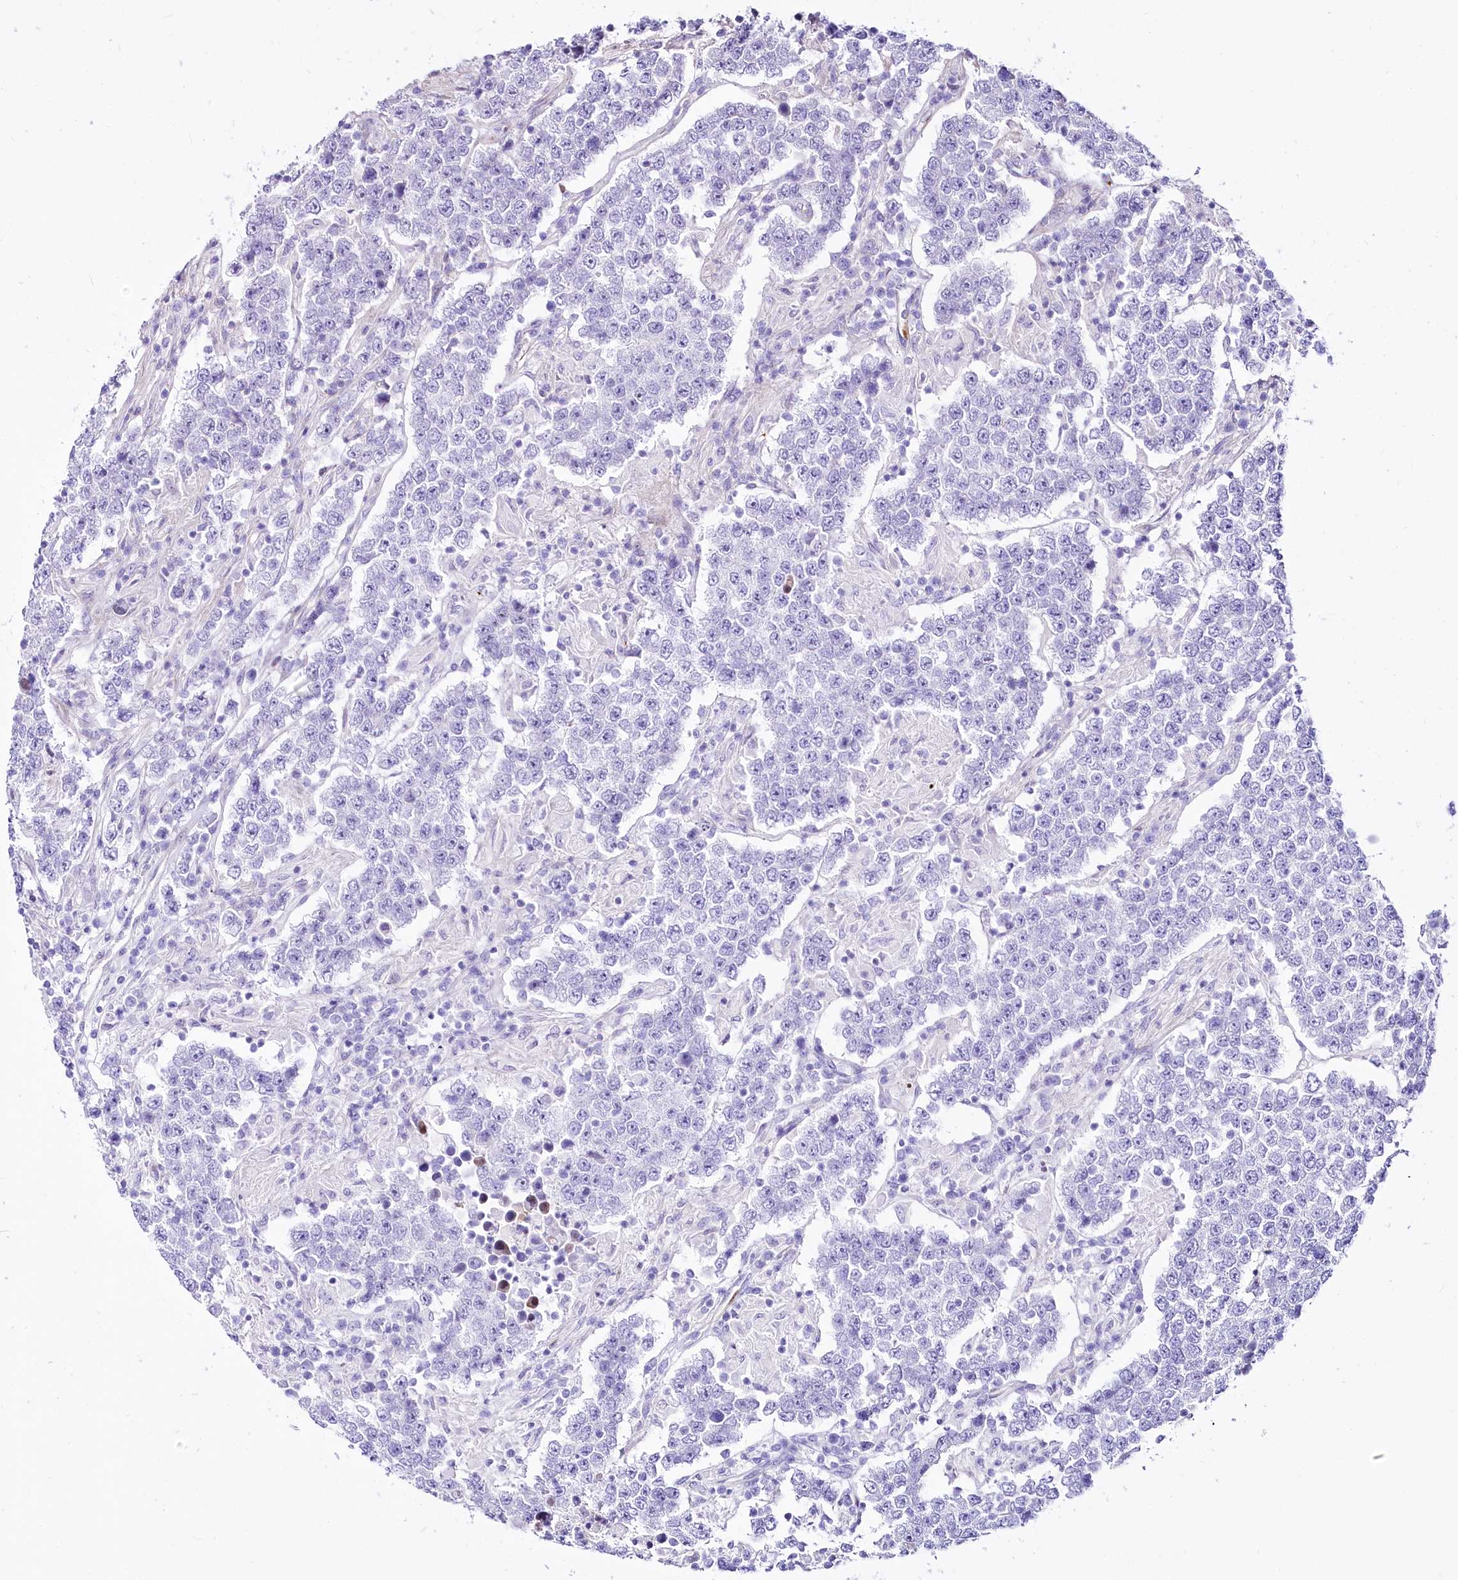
{"staining": {"intensity": "negative", "quantity": "none", "location": "none"}, "tissue": "testis cancer", "cell_type": "Tumor cells", "image_type": "cancer", "snomed": [{"axis": "morphology", "description": "Normal tissue, NOS"}, {"axis": "morphology", "description": "Urothelial carcinoma, High grade"}, {"axis": "morphology", "description": "Seminoma, NOS"}, {"axis": "morphology", "description": "Carcinoma, Embryonal, NOS"}, {"axis": "topography", "description": "Urinary bladder"}, {"axis": "topography", "description": "Testis"}], "caption": "This is a photomicrograph of immunohistochemistry staining of testis embryonal carcinoma, which shows no positivity in tumor cells. (Stains: DAB (3,3'-diaminobenzidine) immunohistochemistry with hematoxylin counter stain, Microscopy: brightfield microscopy at high magnification).", "gene": "PTMS", "patient": {"sex": "male", "age": 41}}